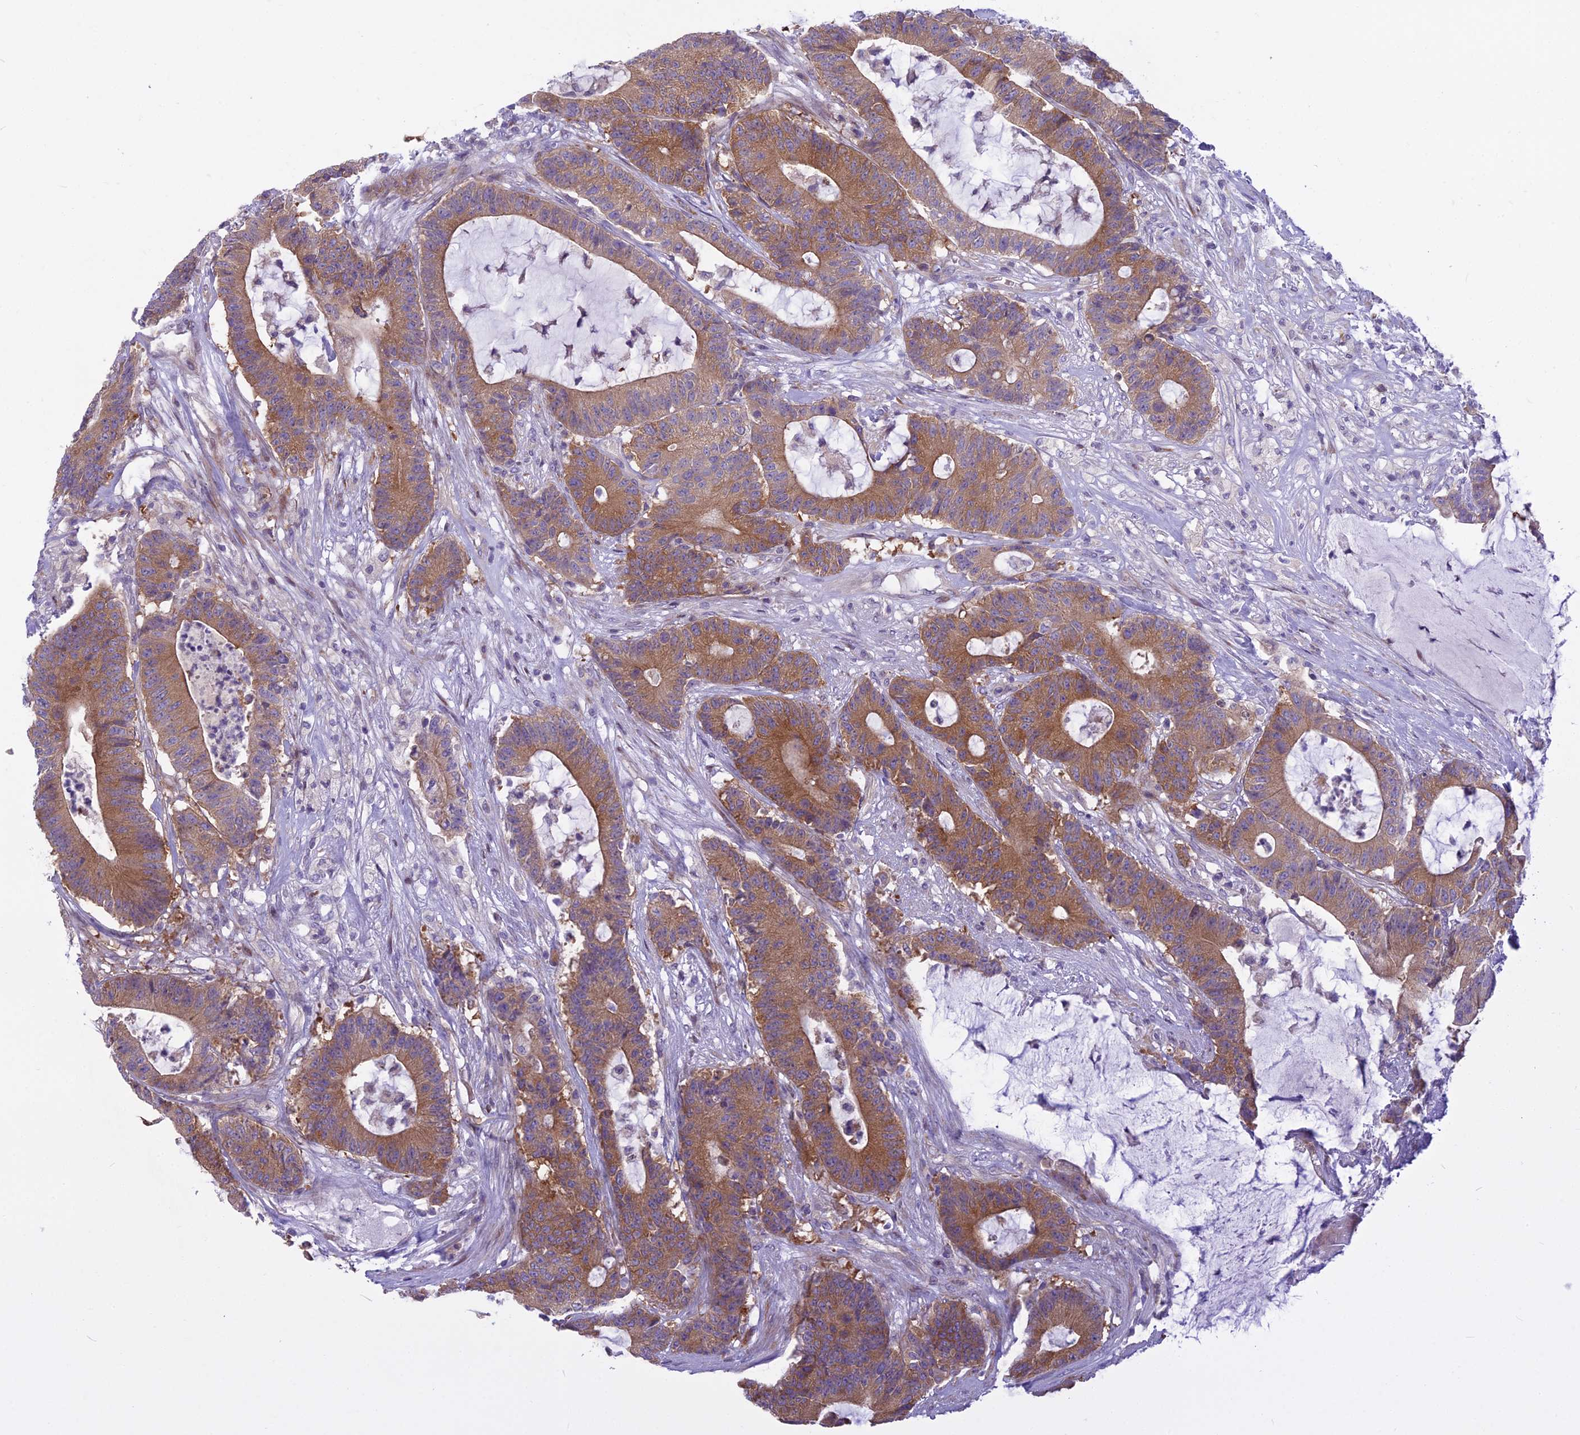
{"staining": {"intensity": "moderate", "quantity": ">75%", "location": "cytoplasmic/membranous"}, "tissue": "colorectal cancer", "cell_type": "Tumor cells", "image_type": "cancer", "snomed": [{"axis": "morphology", "description": "Adenocarcinoma, NOS"}, {"axis": "topography", "description": "Colon"}], "caption": "Immunohistochemistry image of neoplastic tissue: human colorectal cancer stained using immunohistochemistry (IHC) reveals medium levels of moderate protein expression localized specifically in the cytoplasmic/membranous of tumor cells, appearing as a cytoplasmic/membranous brown color.", "gene": "PCDHB14", "patient": {"sex": "female", "age": 84}}